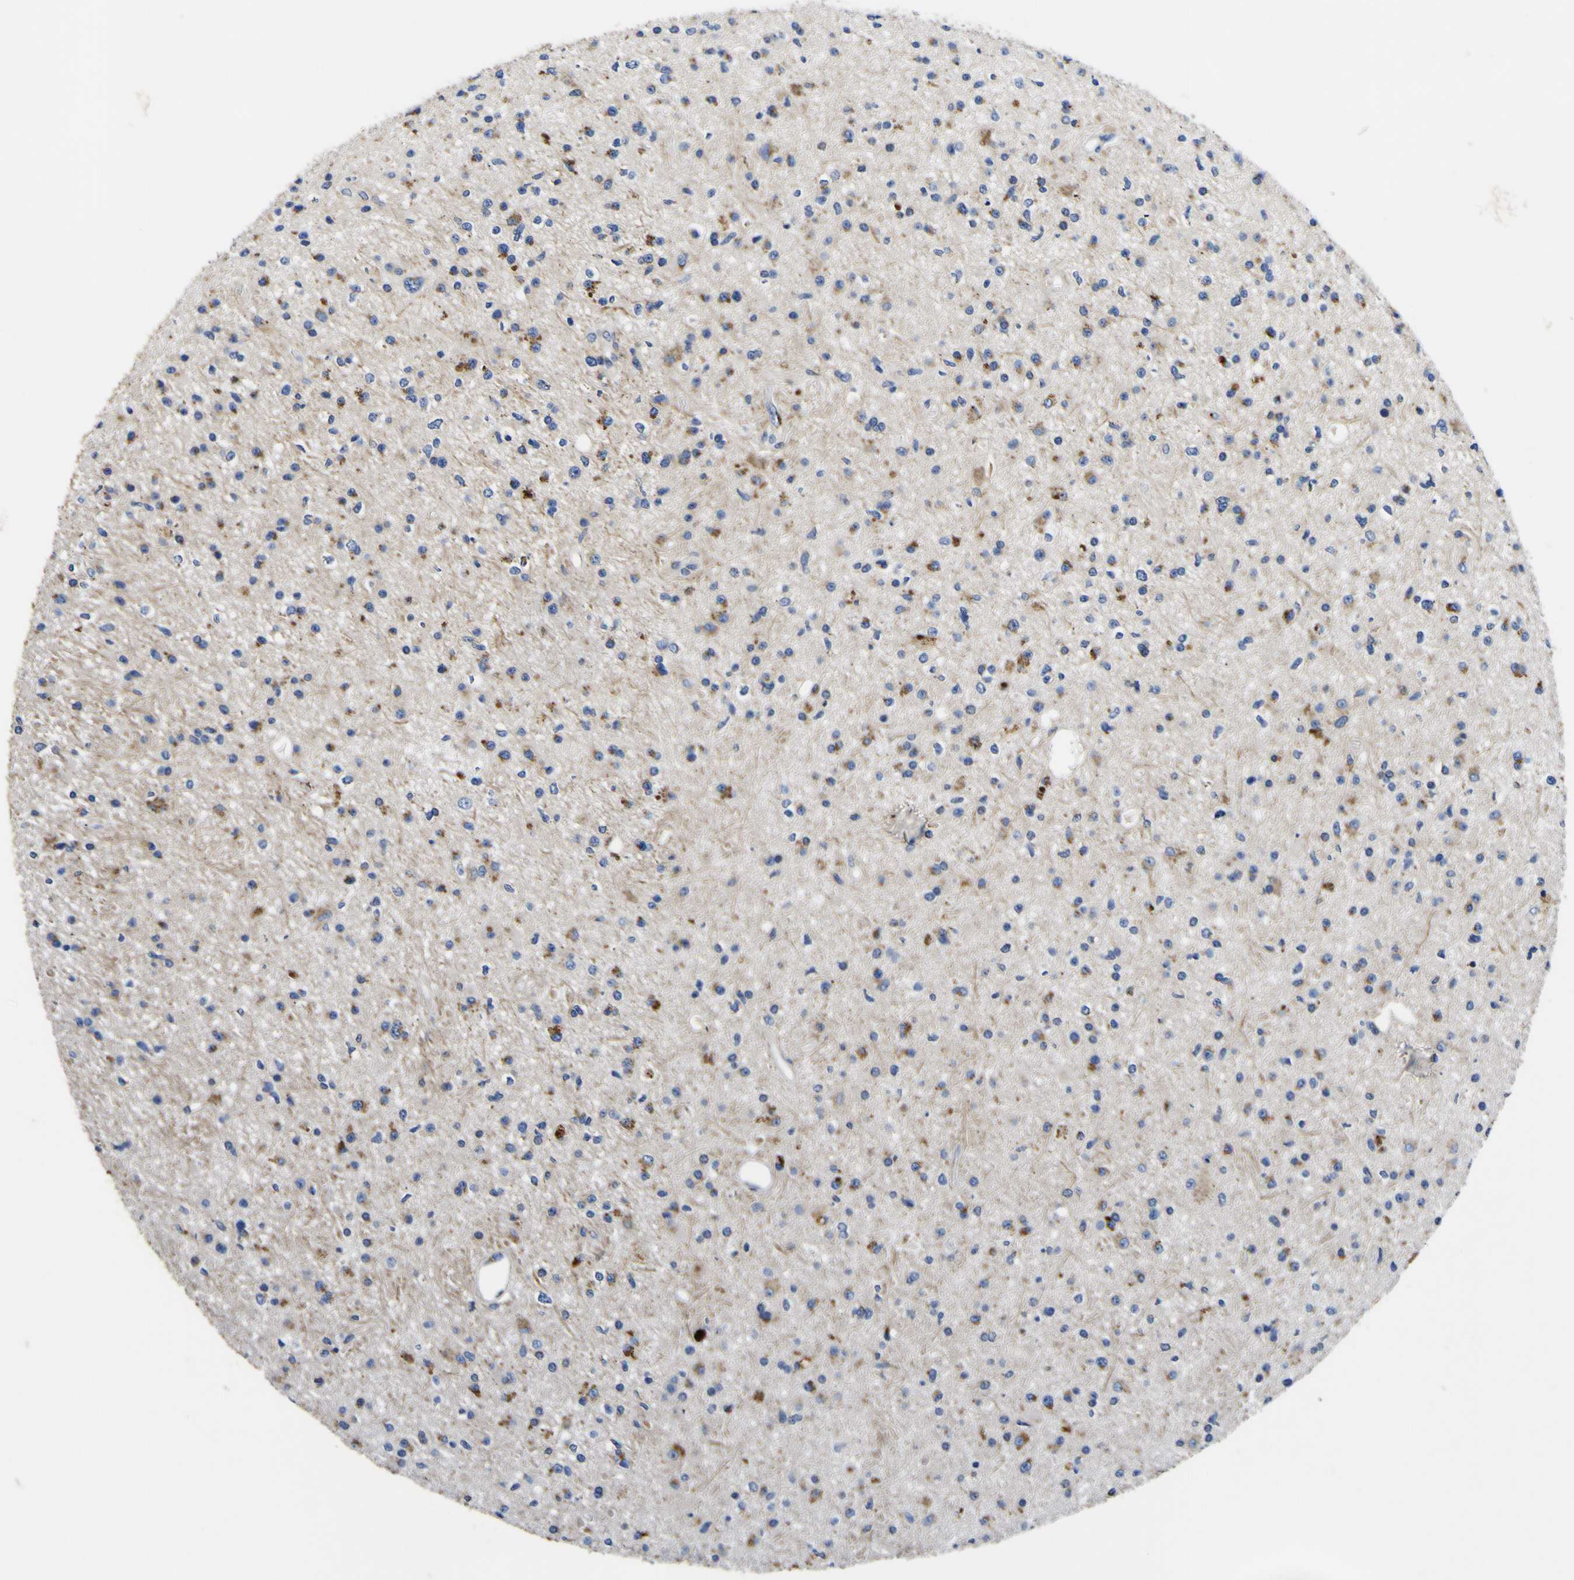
{"staining": {"intensity": "strong", "quantity": "25%-75%", "location": "cytoplasmic/membranous"}, "tissue": "glioma", "cell_type": "Tumor cells", "image_type": "cancer", "snomed": [{"axis": "morphology", "description": "Glioma, malignant, High grade"}, {"axis": "topography", "description": "Brain"}], "caption": "IHC image of human high-grade glioma (malignant) stained for a protein (brown), which shows high levels of strong cytoplasmic/membranous staining in about 25%-75% of tumor cells.", "gene": "COA1", "patient": {"sex": "male", "age": 33}}